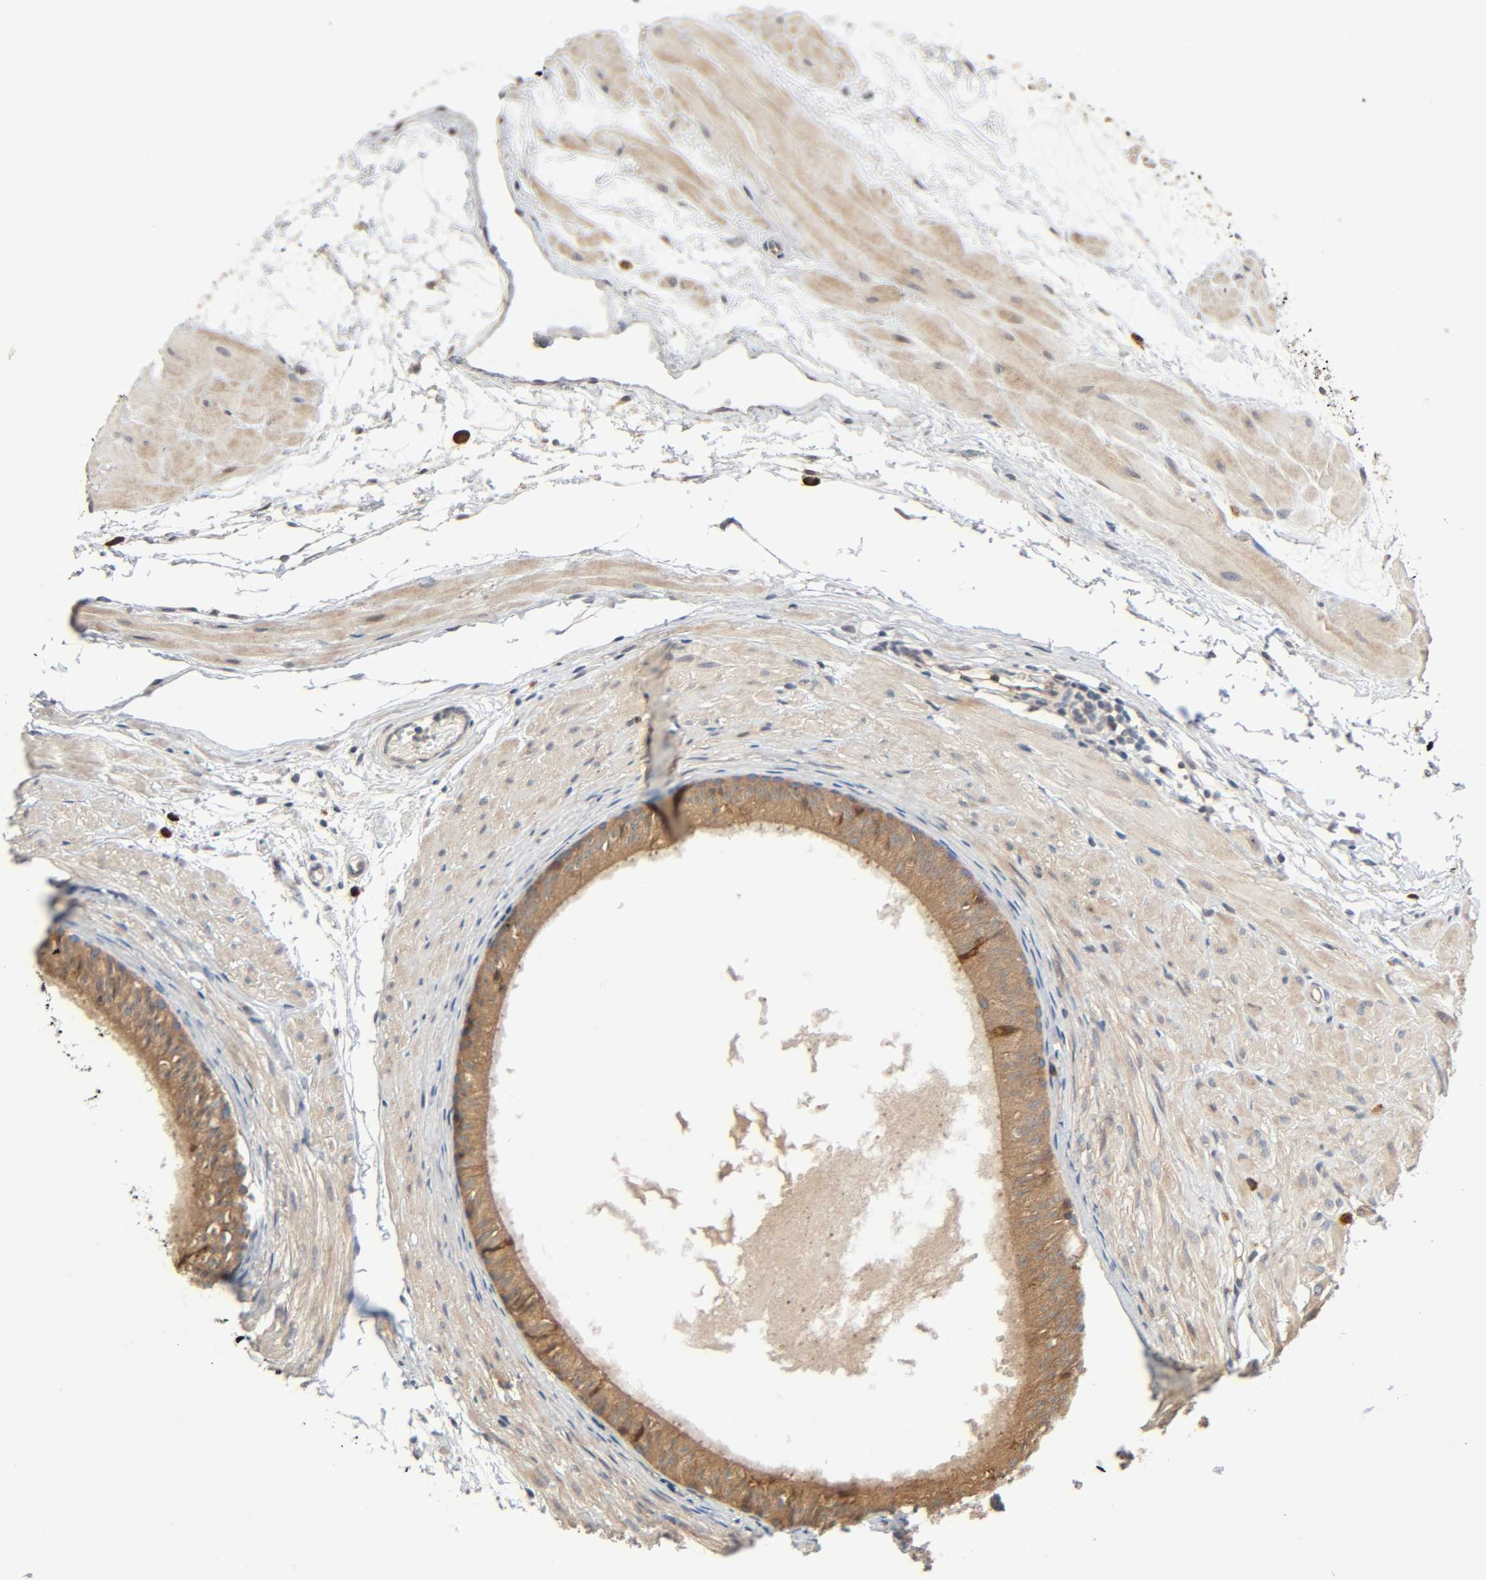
{"staining": {"intensity": "moderate", "quantity": ">75%", "location": "cytoplasmic/membranous"}, "tissue": "epididymis", "cell_type": "Glandular cells", "image_type": "normal", "snomed": [{"axis": "morphology", "description": "Normal tissue, NOS"}, {"axis": "morphology", "description": "Atrophy, NOS"}, {"axis": "topography", "description": "Testis"}, {"axis": "topography", "description": "Epididymis"}], "caption": "A micrograph of epididymis stained for a protein shows moderate cytoplasmic/membranous brown staining in glandular cells. The staining is performed using DAB brown chromogen to label protein expression. The nuclei are counter-stained blue using hematoxylin.", "gene": "PPP2R1B", "patient": {"sex": "male", "age": 18}}